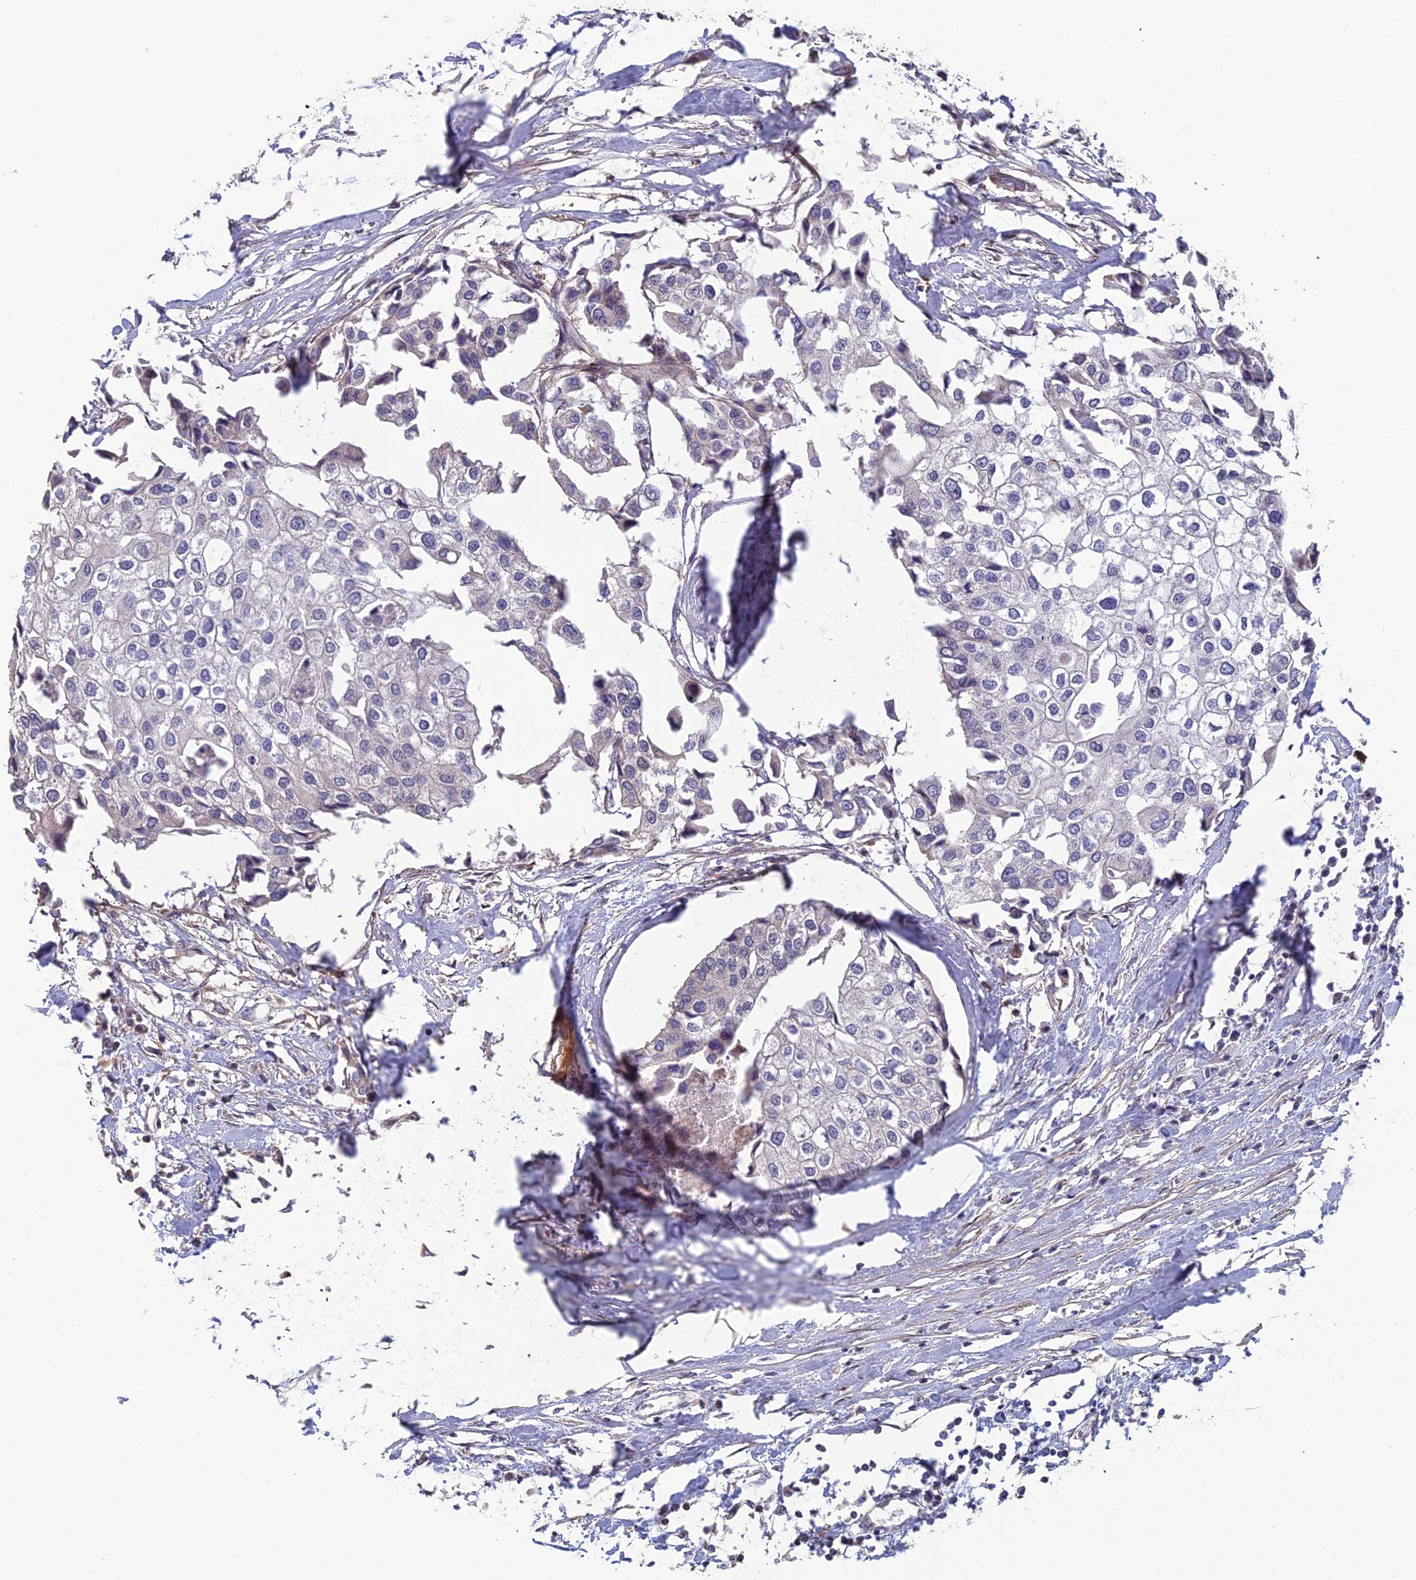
{"staining": {"intensity": "negative", "quantity": "none", "location": "none"}, "tissue": "urothelial cancer", "cell_type": "Tumor cells", "image_type": "cancer", "snomed": [{"axis": "morphology", "description": "Urothelial carcinoma, High grade"}, {"axis": "topography", "description": "Urinary bladder"}], "caption": "Tumor cells show no significant protein positivity in urothelial cancer.", "gene": "CCDC183", "patient": {"sex": "male", "age": 64}}